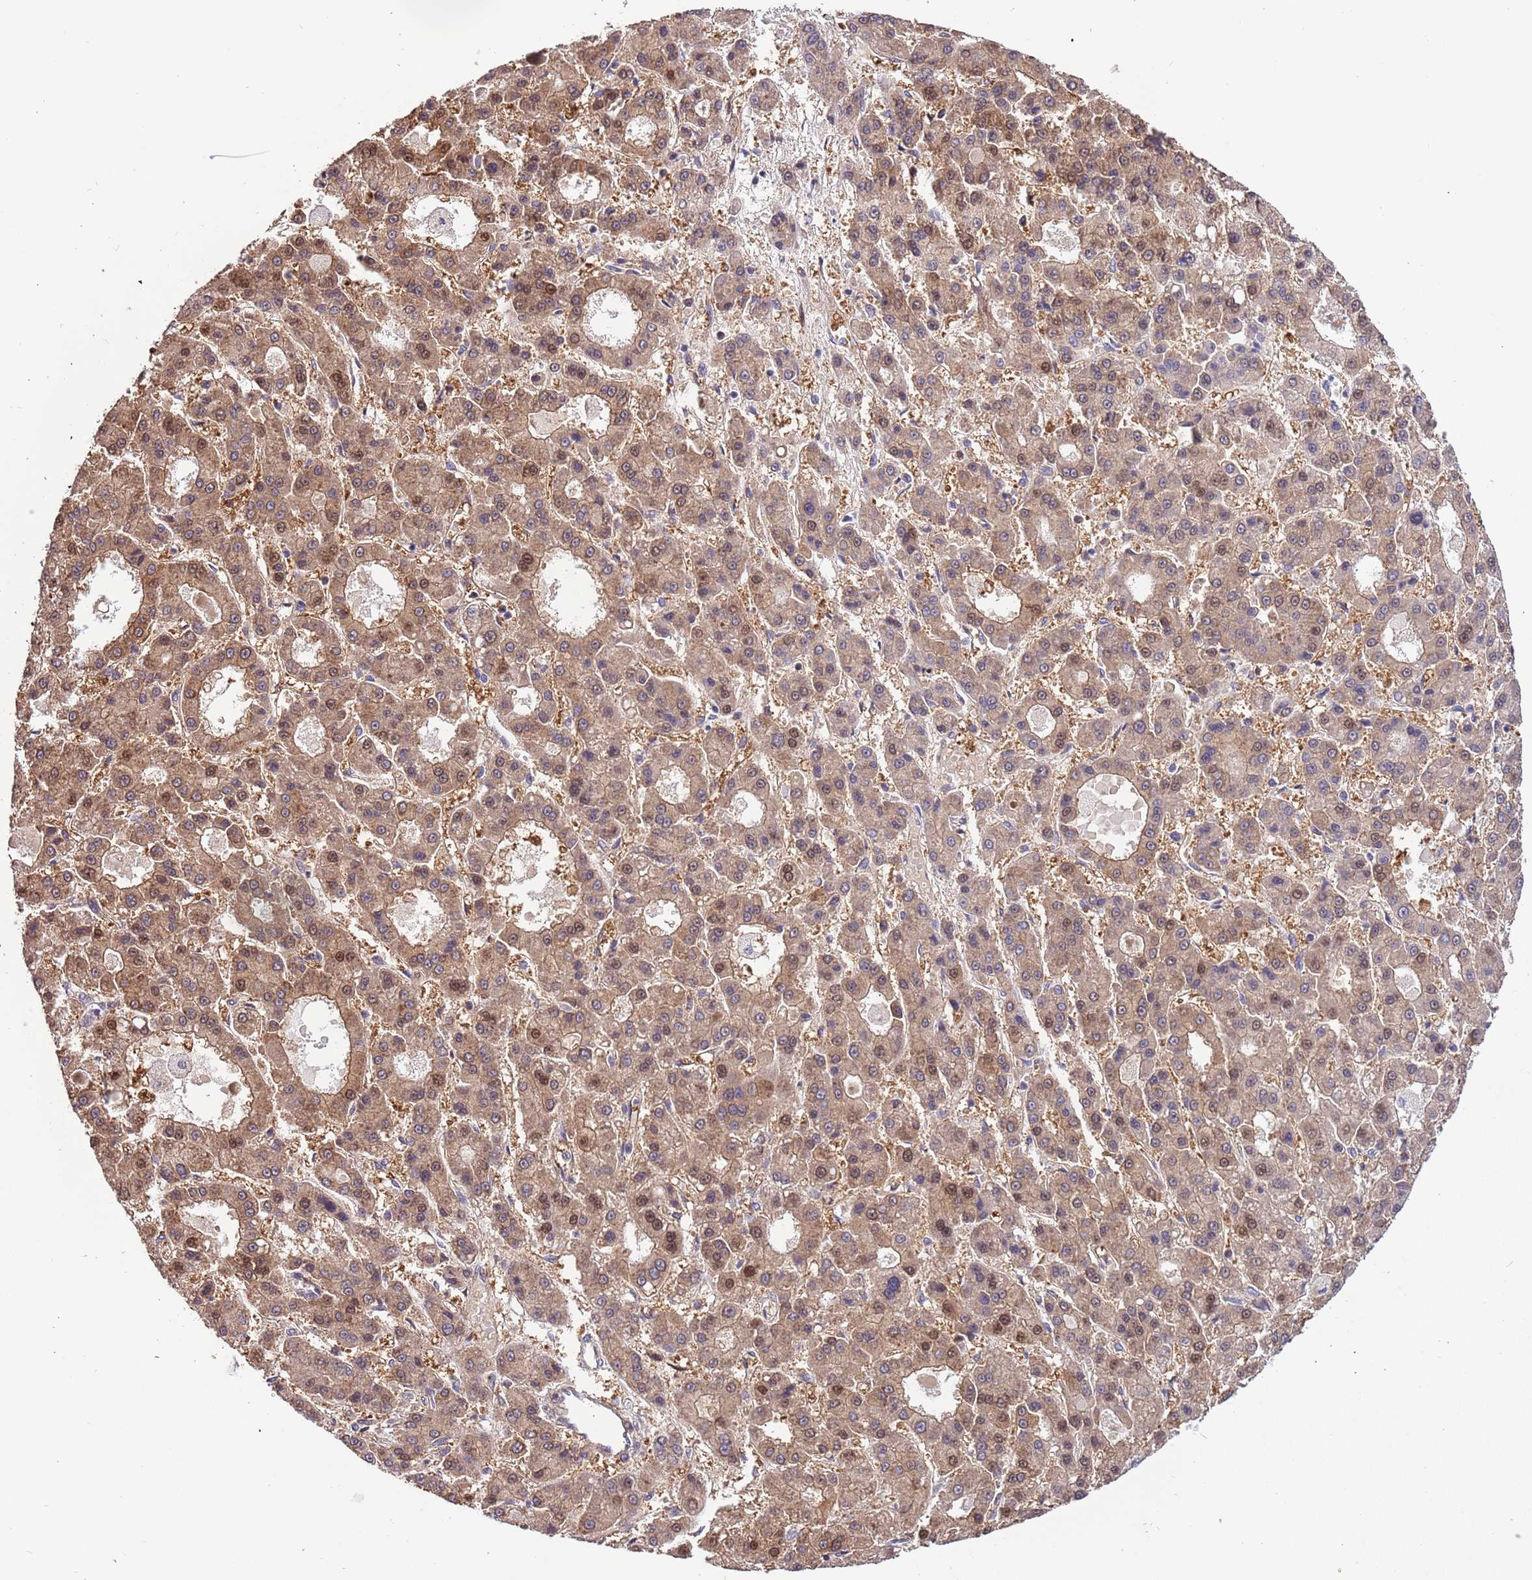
{"staining": {"intensity": "moderate", "quantity": ">75%", "location": "cytoplasmic/membranous,nuclear"}, "tissue": "liver cancer", "cell_type": "Tumor cells", "image_type": "cancer", "snomed": [{"axis": "morphology", "description": "Carcinoma, Hepatocellular, NOS"}, {"axis": "topography", "description": "Liver"}], "caption": "Hepatocellular carcinoma (liver) tissue displays moderate cytoplasmic/membranous and nuclear expression in approximately >75% of tumor cells", "gene": "LAMB4", "patient": {"sex": "male", "age": 70}}